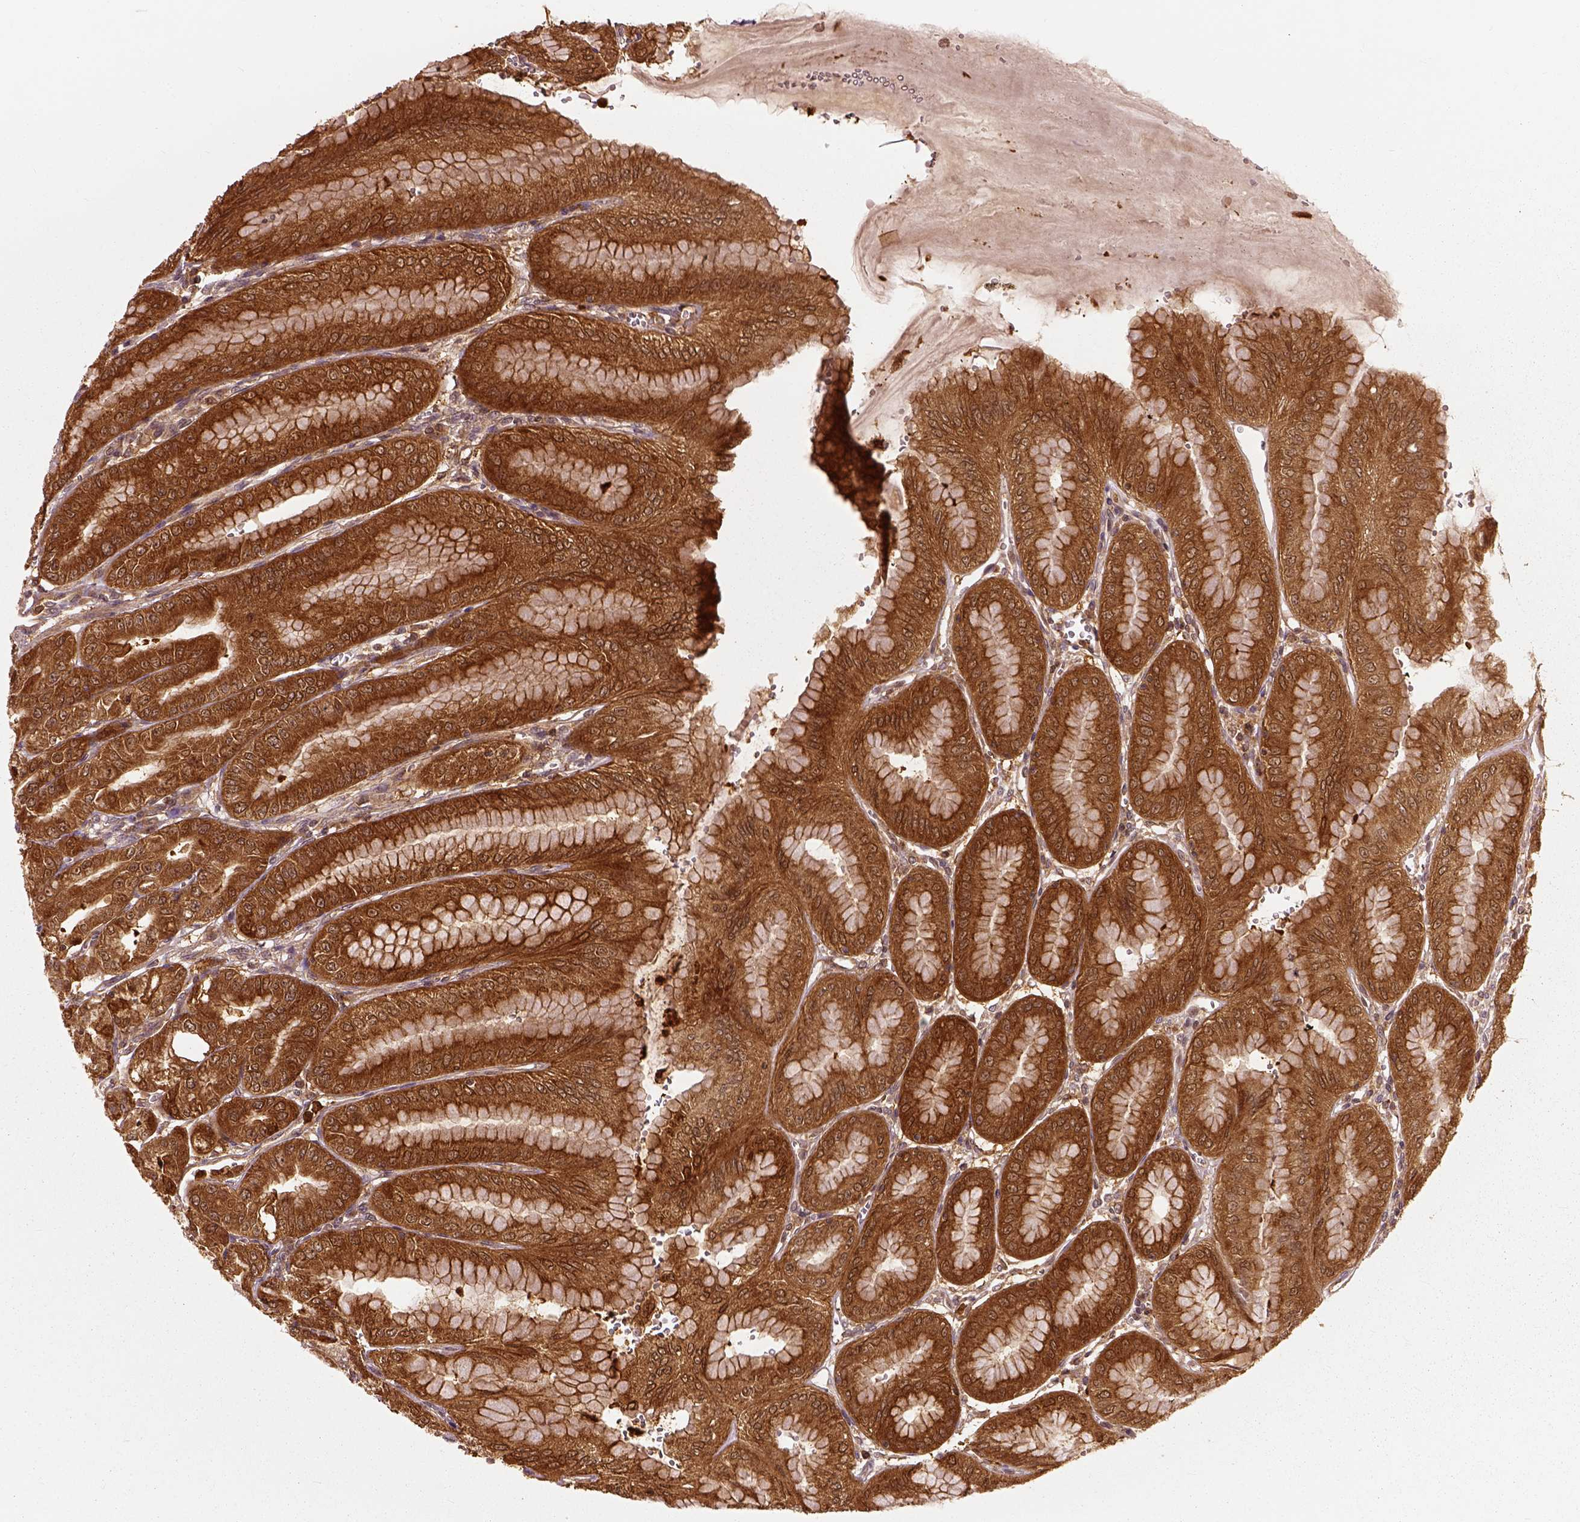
{"staining": {"intensity": "strong", "quantity": ">75%", "location": "cytoplasmic/membranous"}, "tissue": "stomach", "cell_type": "Glandular cells", "image_type": "normal", "snomed": [{"axis": "morphology", "description": "Normal tissue, NOS"}, {"axis": "topography", "description": "Stomach, lower"}], "caption": "Human stomach stained for a protein (brown) demonstrates strong cytoplasmic/membranous positive expression in approximately >75% of glandular cells.", "gene": "GPI", "patient": {"sex": "male", "age": 71}}